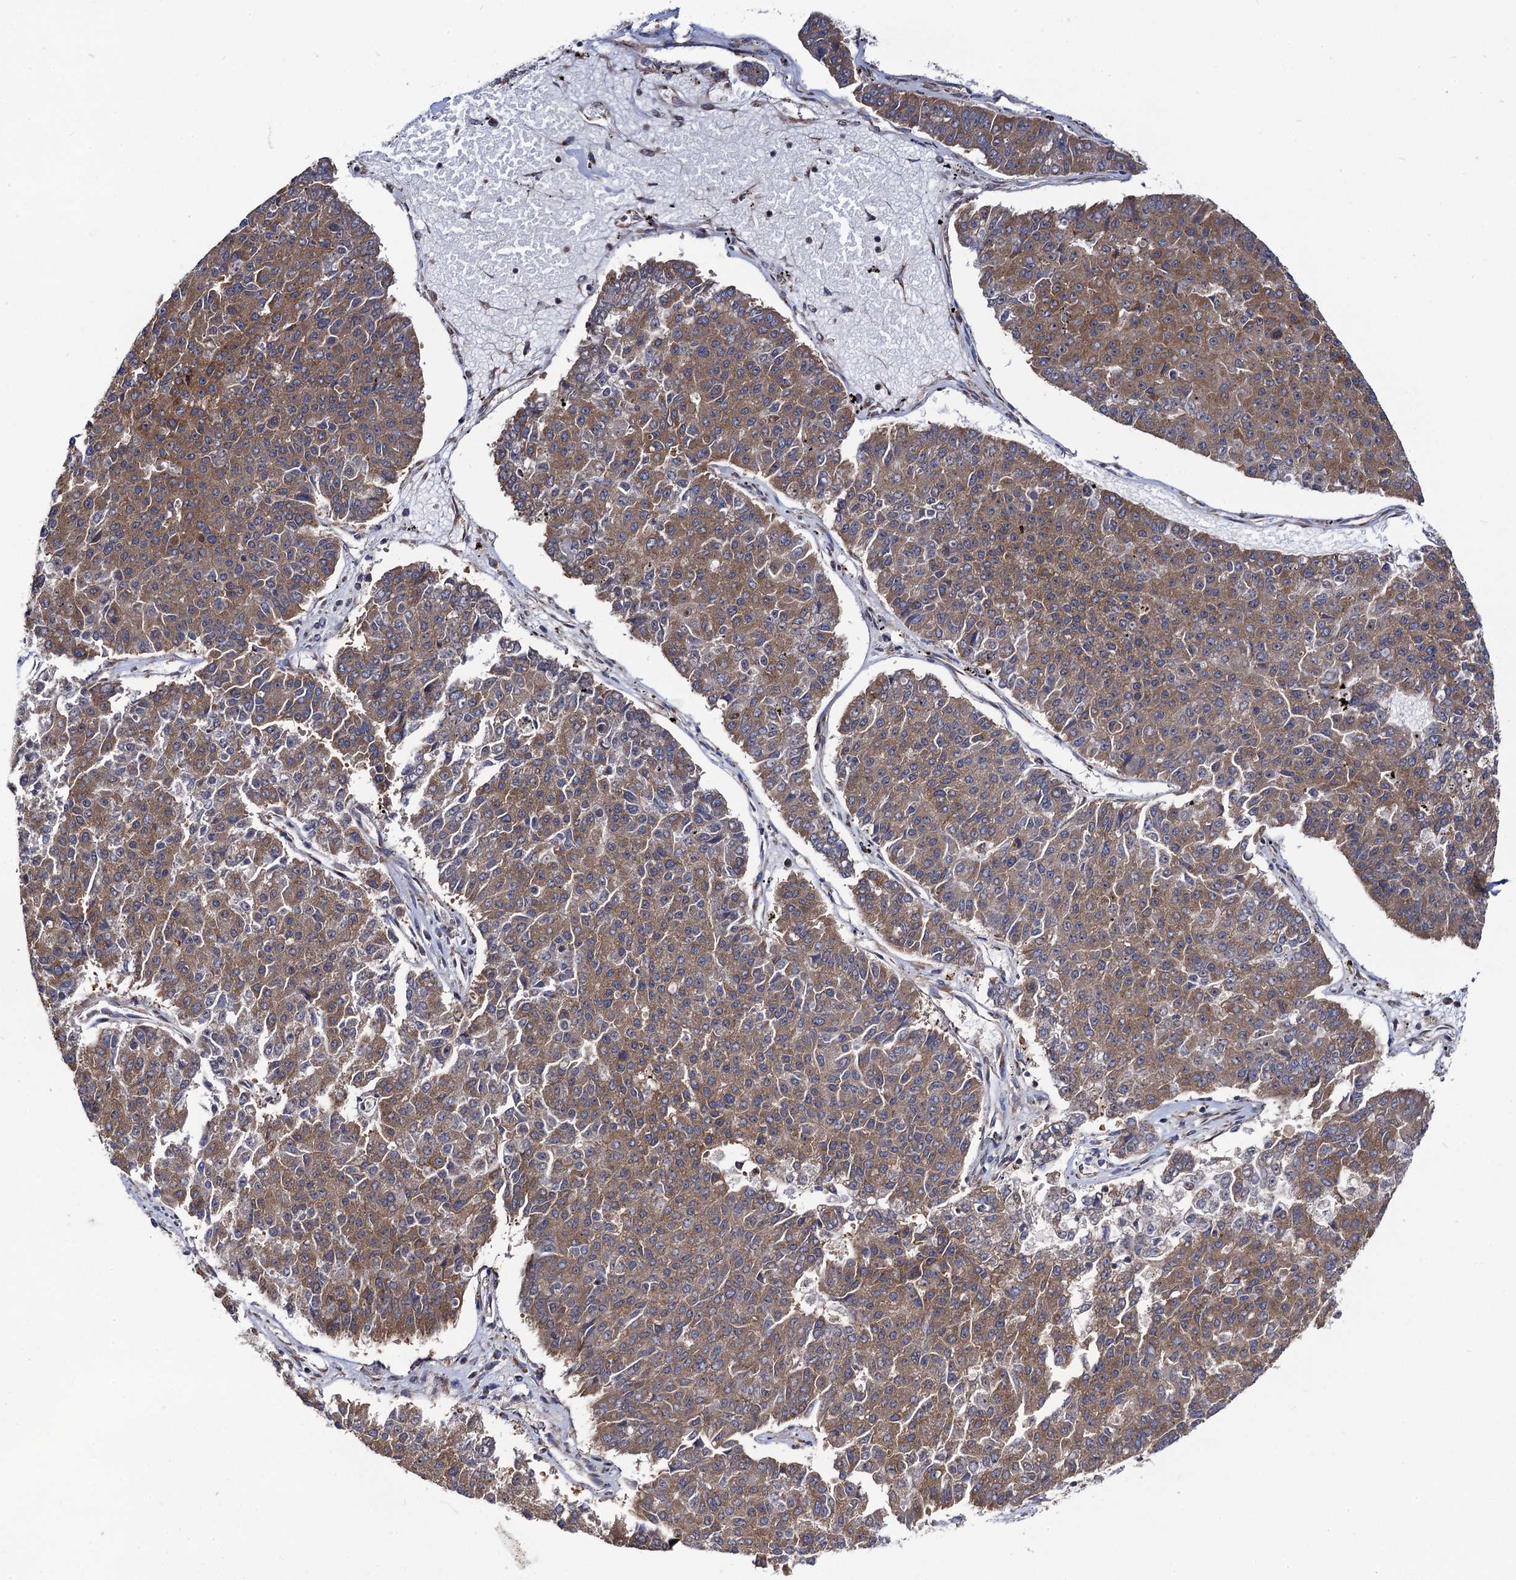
{"staining": {"intensity": "moderate", "quantity": ">75%", "location": "cytoplasmic/membranous"}, "tissue": "pancreatic cancer", "cell_type": "Tumor cells", "image_type": "cancer", "snomed": [{"axis": "morphology", "description": "Adenocarcinoma, NOS"}, {"axis": "topography", "description": "Pancreas"}], "caption": "IHC image of neoplastic tissue: human adenocarcinoma (pancreatic) stained using immunohistochemistry displays medium levels of moderate protein expression localized specifically in the cytoplasmic/membranous of tumor cells, appearing as a cytoplasmic/membranous brown color.", "gene": "DYDC1", "patient": {"sex": "male", "age": 50}}